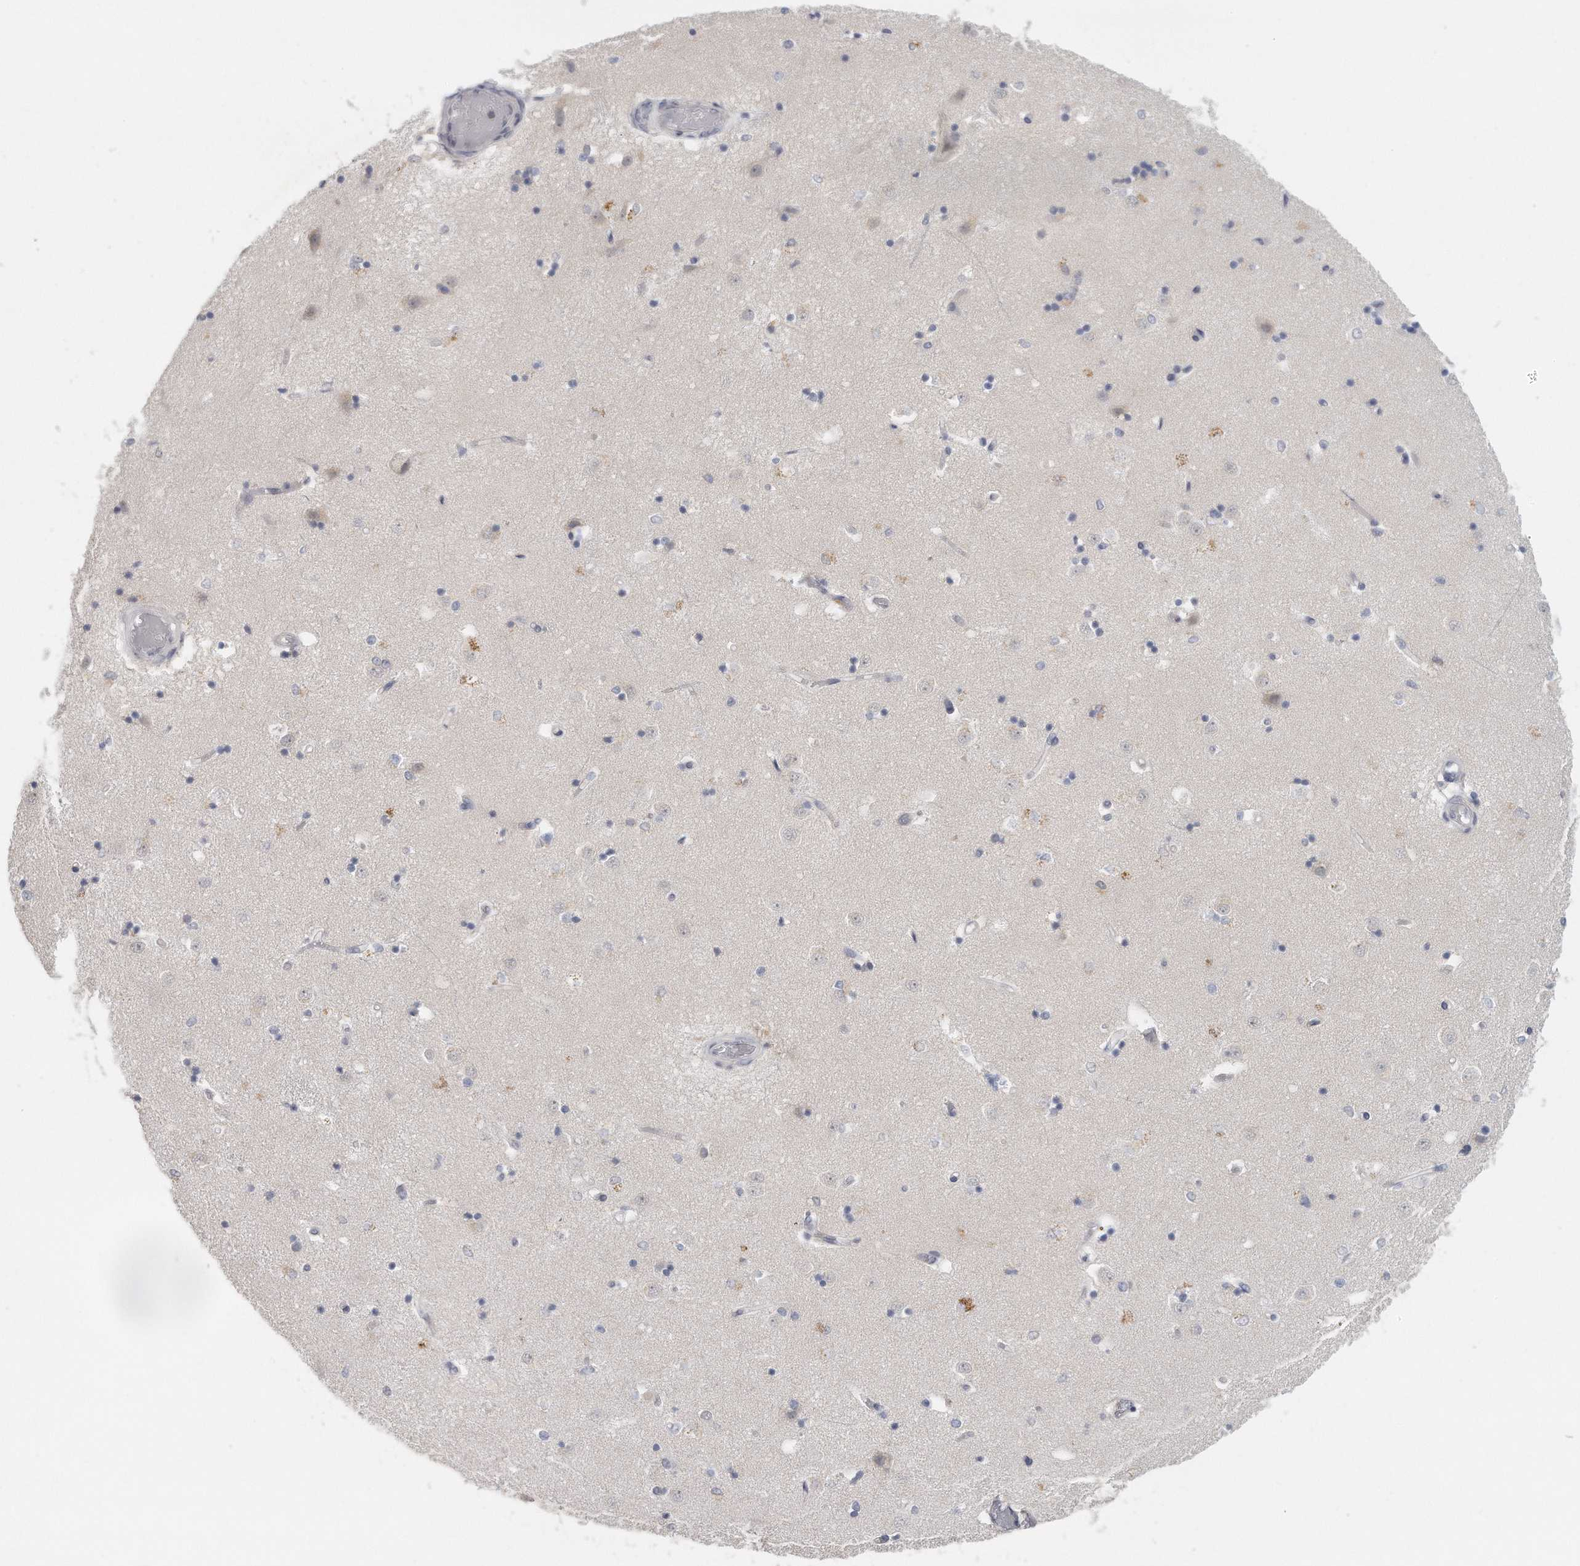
{"staining": {"intensity": "negative", "quantity": "none", "location": "none"}, "tissue": "caudate", "cell_type": "Glial cells", "image_type": "normal", "snomed": [{"axis": "morphology", "description": "Normal tissue, NOS"}, {"axis": "topography", "description": "Lateral ventricle wall"}], "caption": "Immunohistochemical staining of benign caudate reveals no significant expression in glial cells. (DAB (3,3'-diaminobenzidine) immunohistochemistry visualized using brightfield microscopy, high magnification).", "gene": "DDX43", "patient": {"sex": "male", "age": 45}}